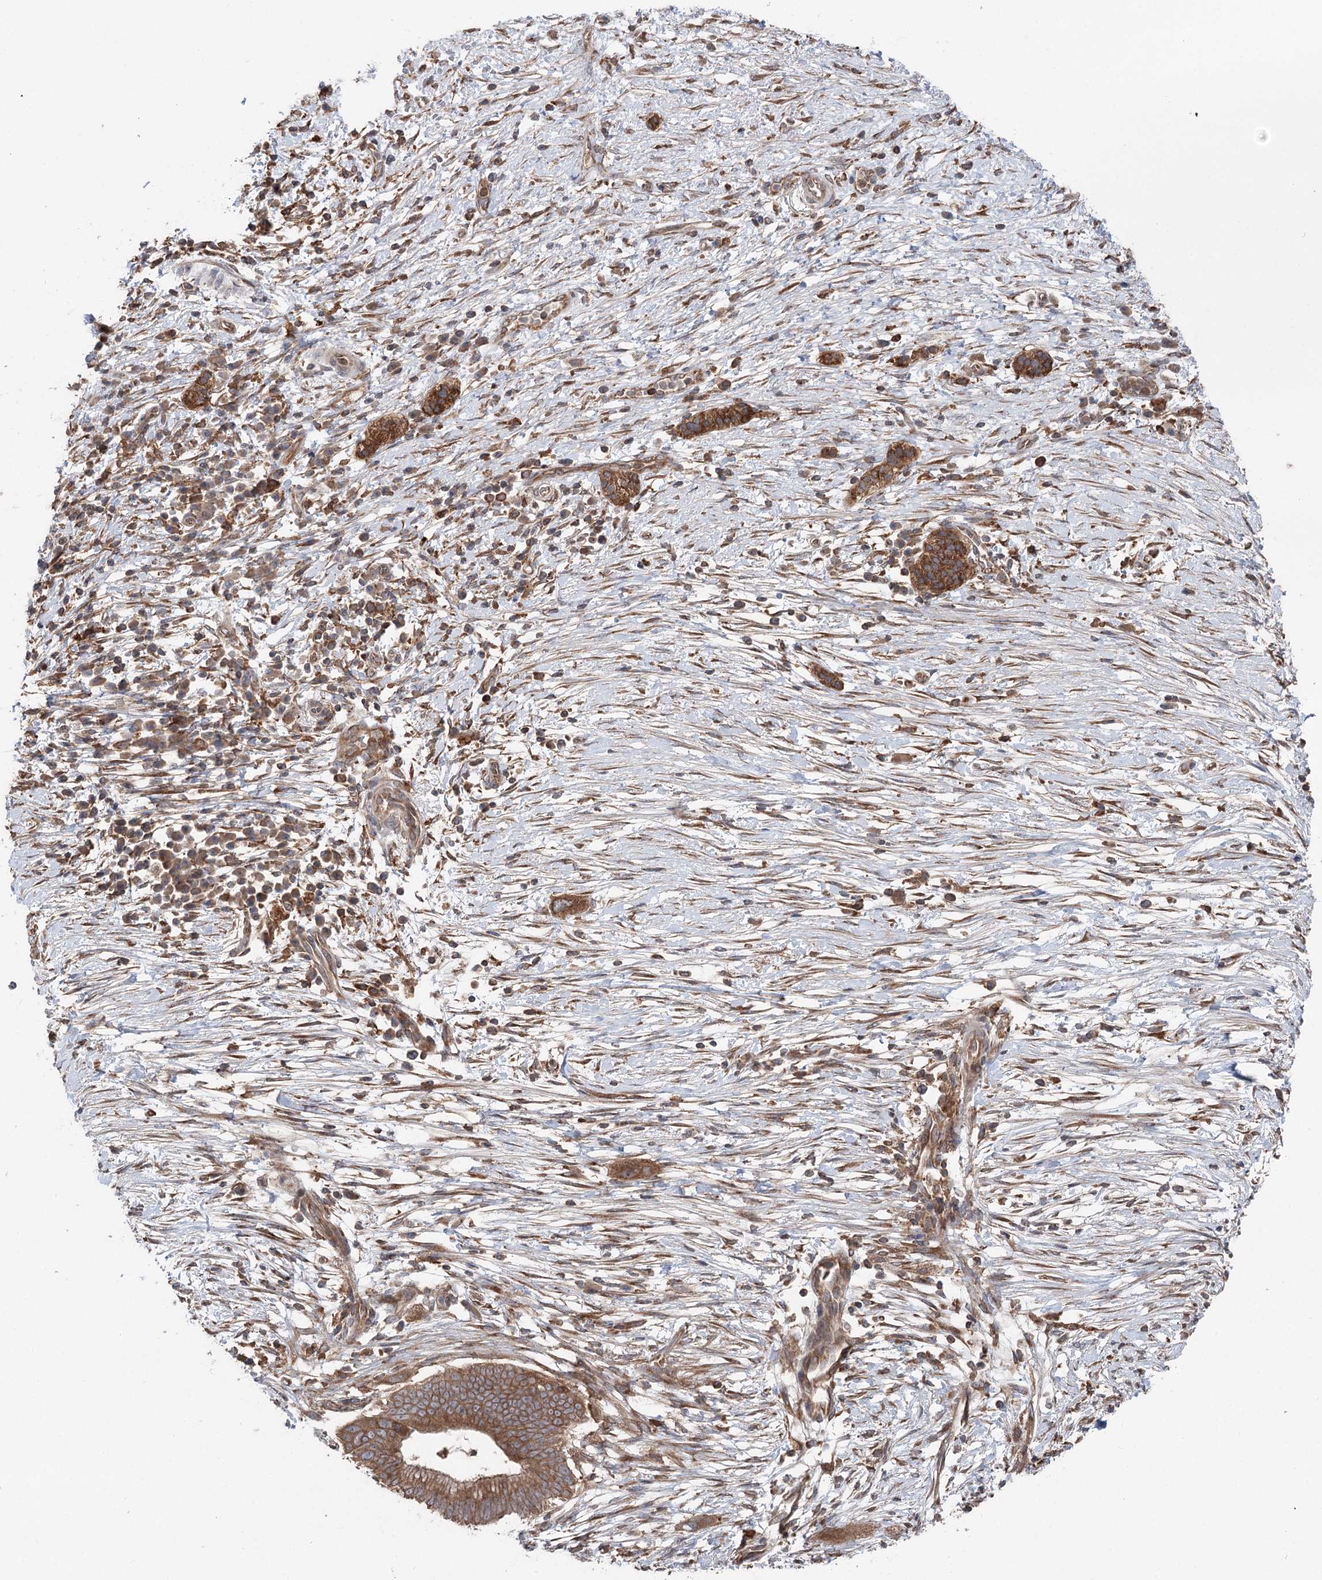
{"staining": {"intensity": "moderate", "quantity": ">75%", "location": "cytoplasmic/membranous"}, "tissue": "pancreatic cancer", "cell_type": "Tumor cells", "image_type": "cancer", "snomed": [{"axis": "morphology", "description": "Adenocarcinoma, NOS"}, {"axis": "topography", "description": "Pancreas"}], "caption": "This is a histology image of IHC staining of adenocarcinoma (pancreatic), which shows moderate expression in the cytoplasmic/membranous of tumor cells.", "gene": "PPP1R21", "patient": {"sex": "male", "age": 68}}